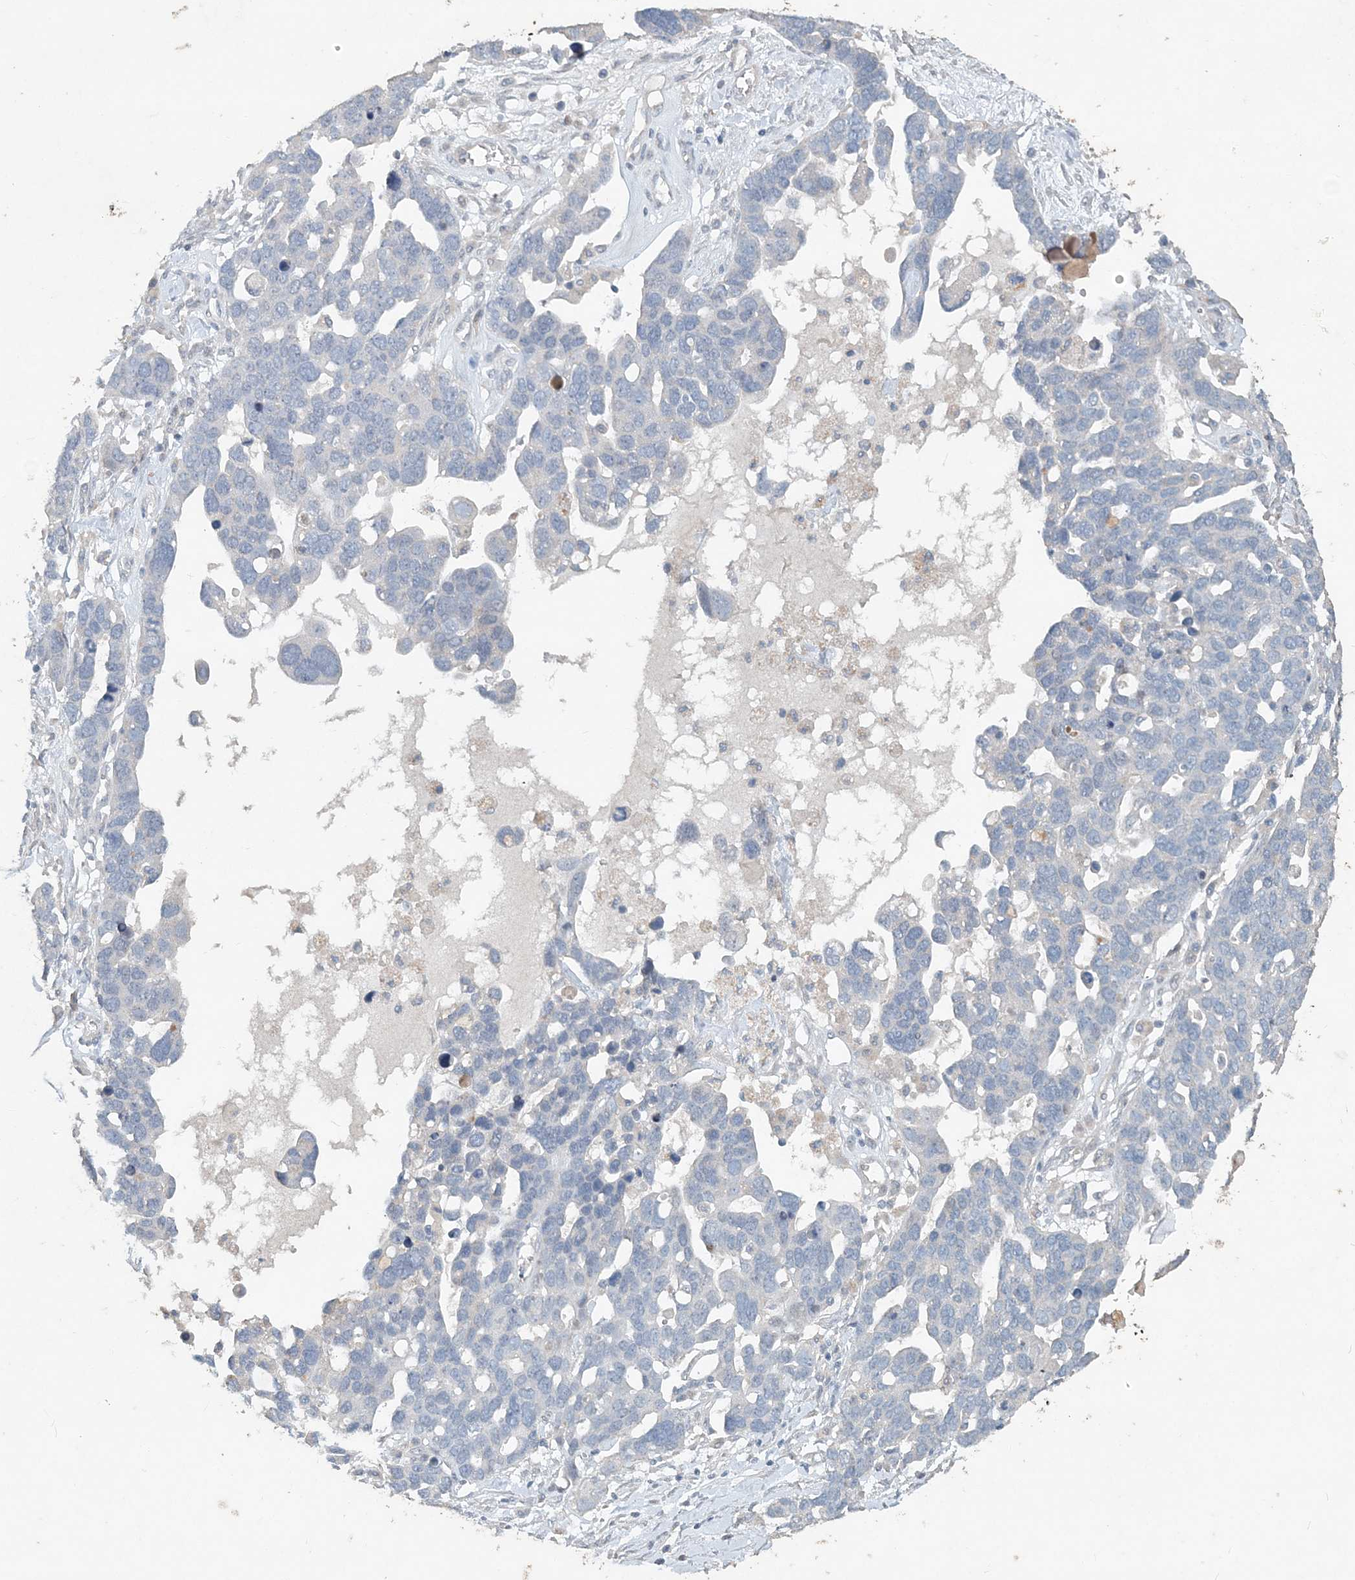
{"staining": {"intensity": "negative", "quantity": "none", "location": "none"}, "tissue": "ovarian cancer", "cell_type": "Tumor cells", "image_type": "cancer", "snomed": [{"axis": "morphology", "description": "Cystadenocarcinoma, serous, NOS"}, {"axis": "topography", "description": "Ovary"}], "caption": "A micrograph of serous cystadenocarcinoma (ovarian) stained for a protein exhibits no brown staining in tumor cells.", "gene": "DNAH5", "patient": {"sex": "female", "age": 54}}